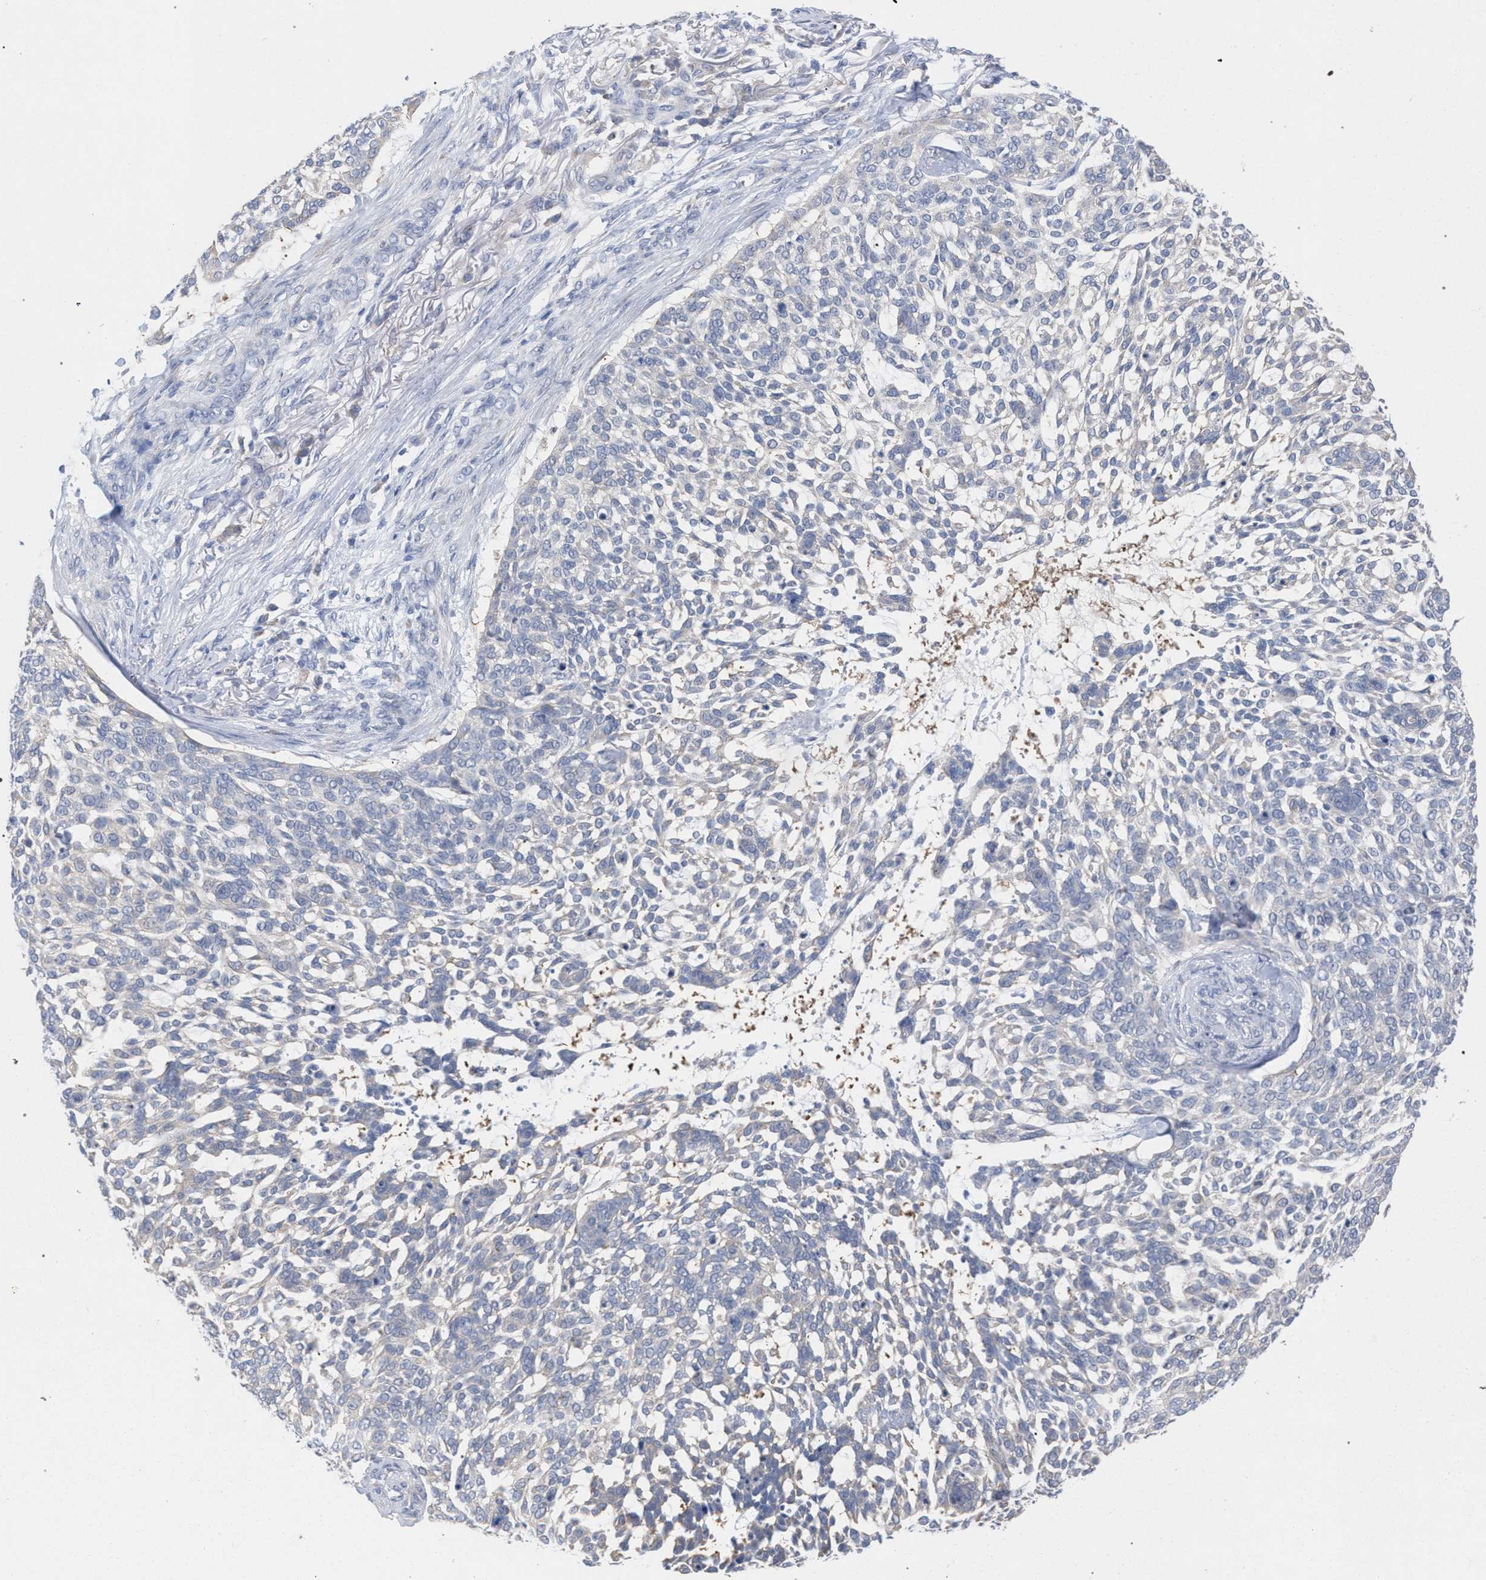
{"staining": {"intensity": "negative", "quantity": "none", "location": "none"}, "tissue": "skin cancer", "cell_type": "Tumor cells", "image_type": "cancer", "snomed": [{"axis": "morphology", "description": "Basal cell carcinoma"}, {"axis": "topography", "description": "Skin"}], "caption": "Immunohistochemical staining of human skin cancer shows no significant staining in tumor cells.", "gene": "FHOD3", "patient": {"sex": "female", "age": 64}}